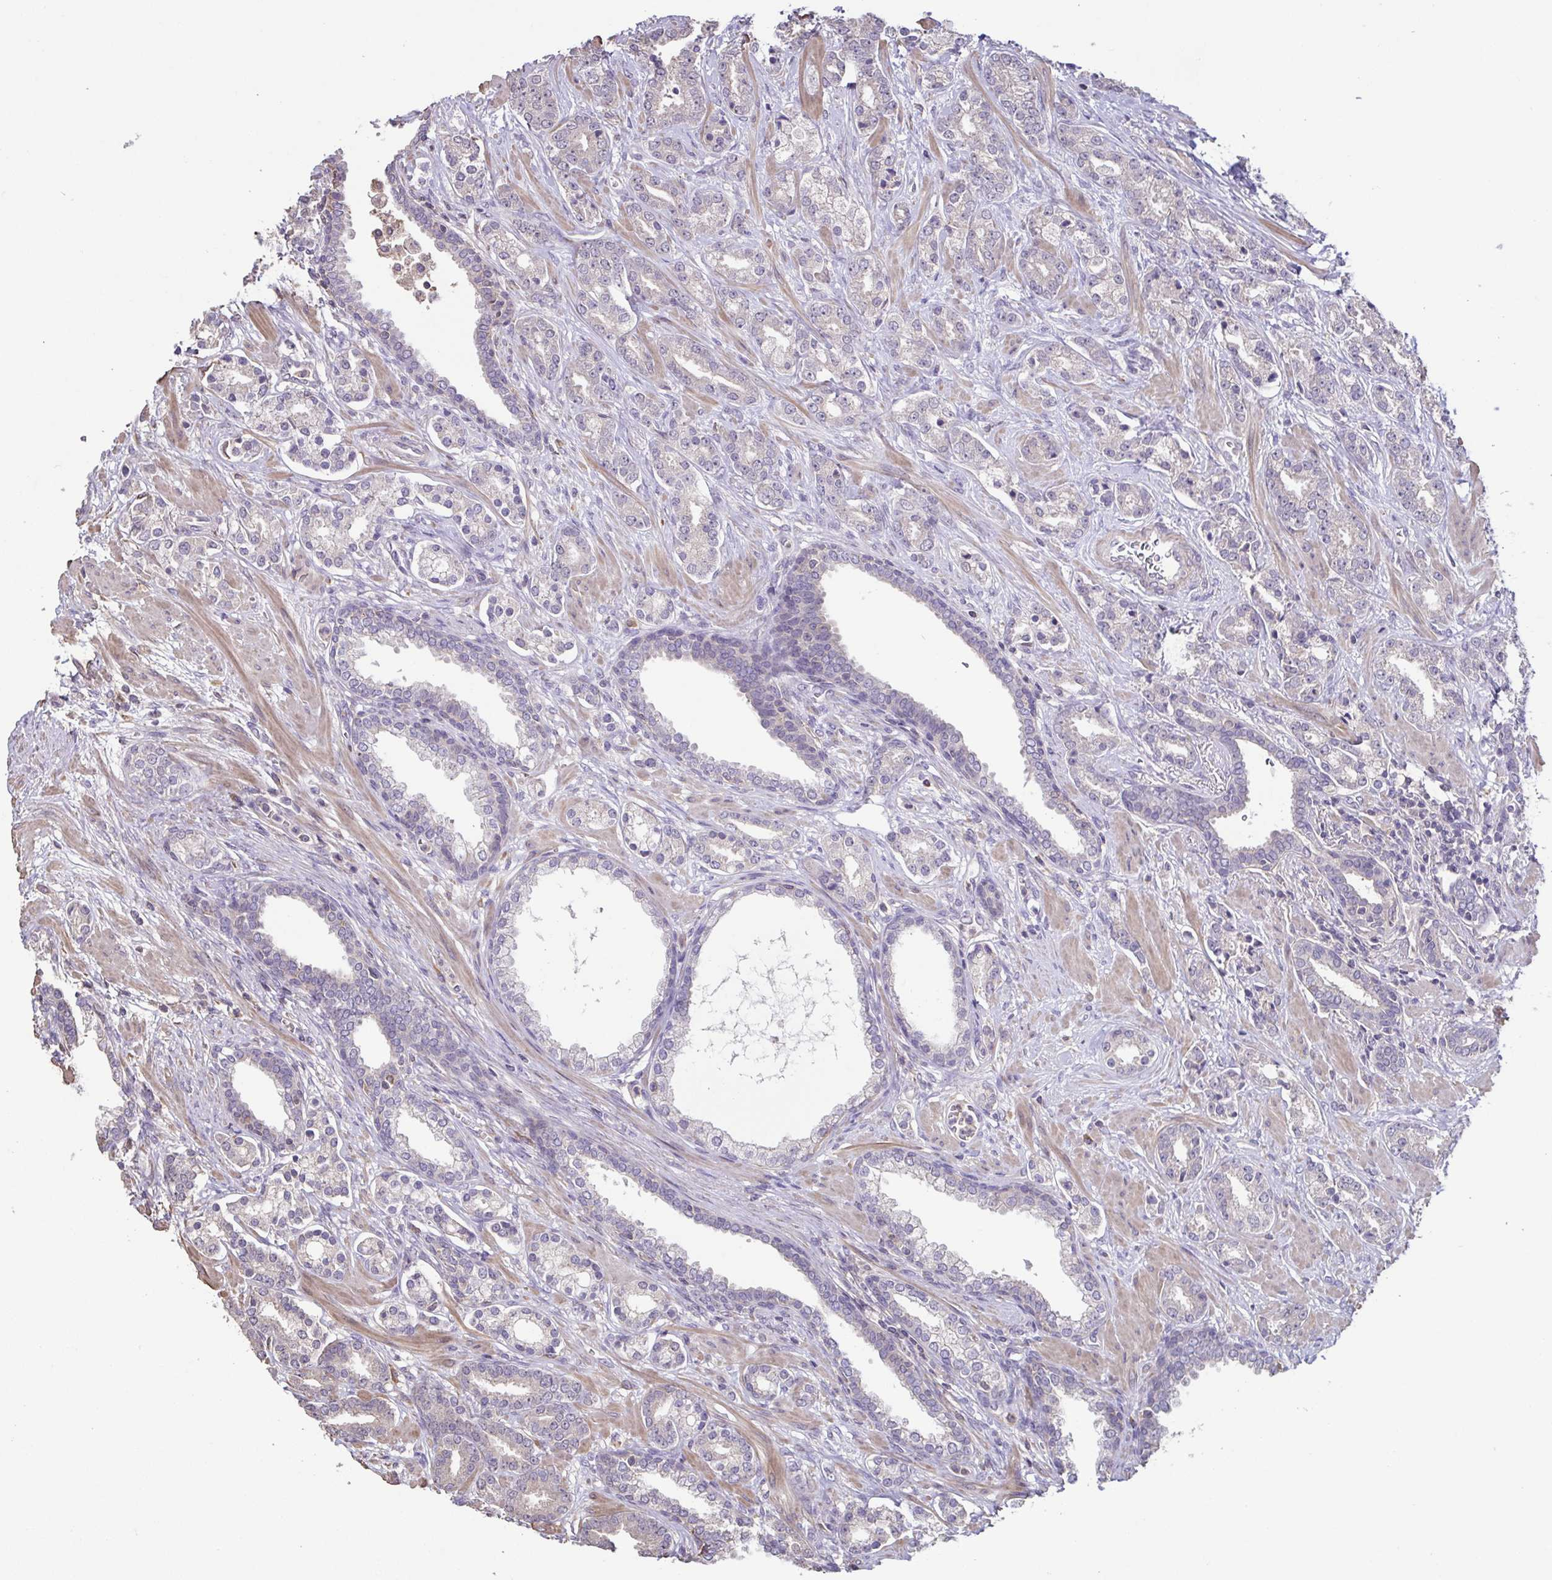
{"staining": {"intensity": "negative", "quantity": "none", "location": "none"}, "tissue": "prostate cancer", "cell_type": "Tumor cells", "image_type": "cancer", "snomed": [{"axis": "morphology", "description": "Adenocarcinoma, High grade"}, {"axis": "topography", "description": "Prostate"}], "caption": "IHC image of neoplastic tissue: prostate adenocarcinoma (high-grade) stained with DAB (3,3'-diaminobenzidine) exhibits no significant protein staining in tumor cells.", "gene": "ACTRT2", "patient": {"sex": "male", "age": 60}}